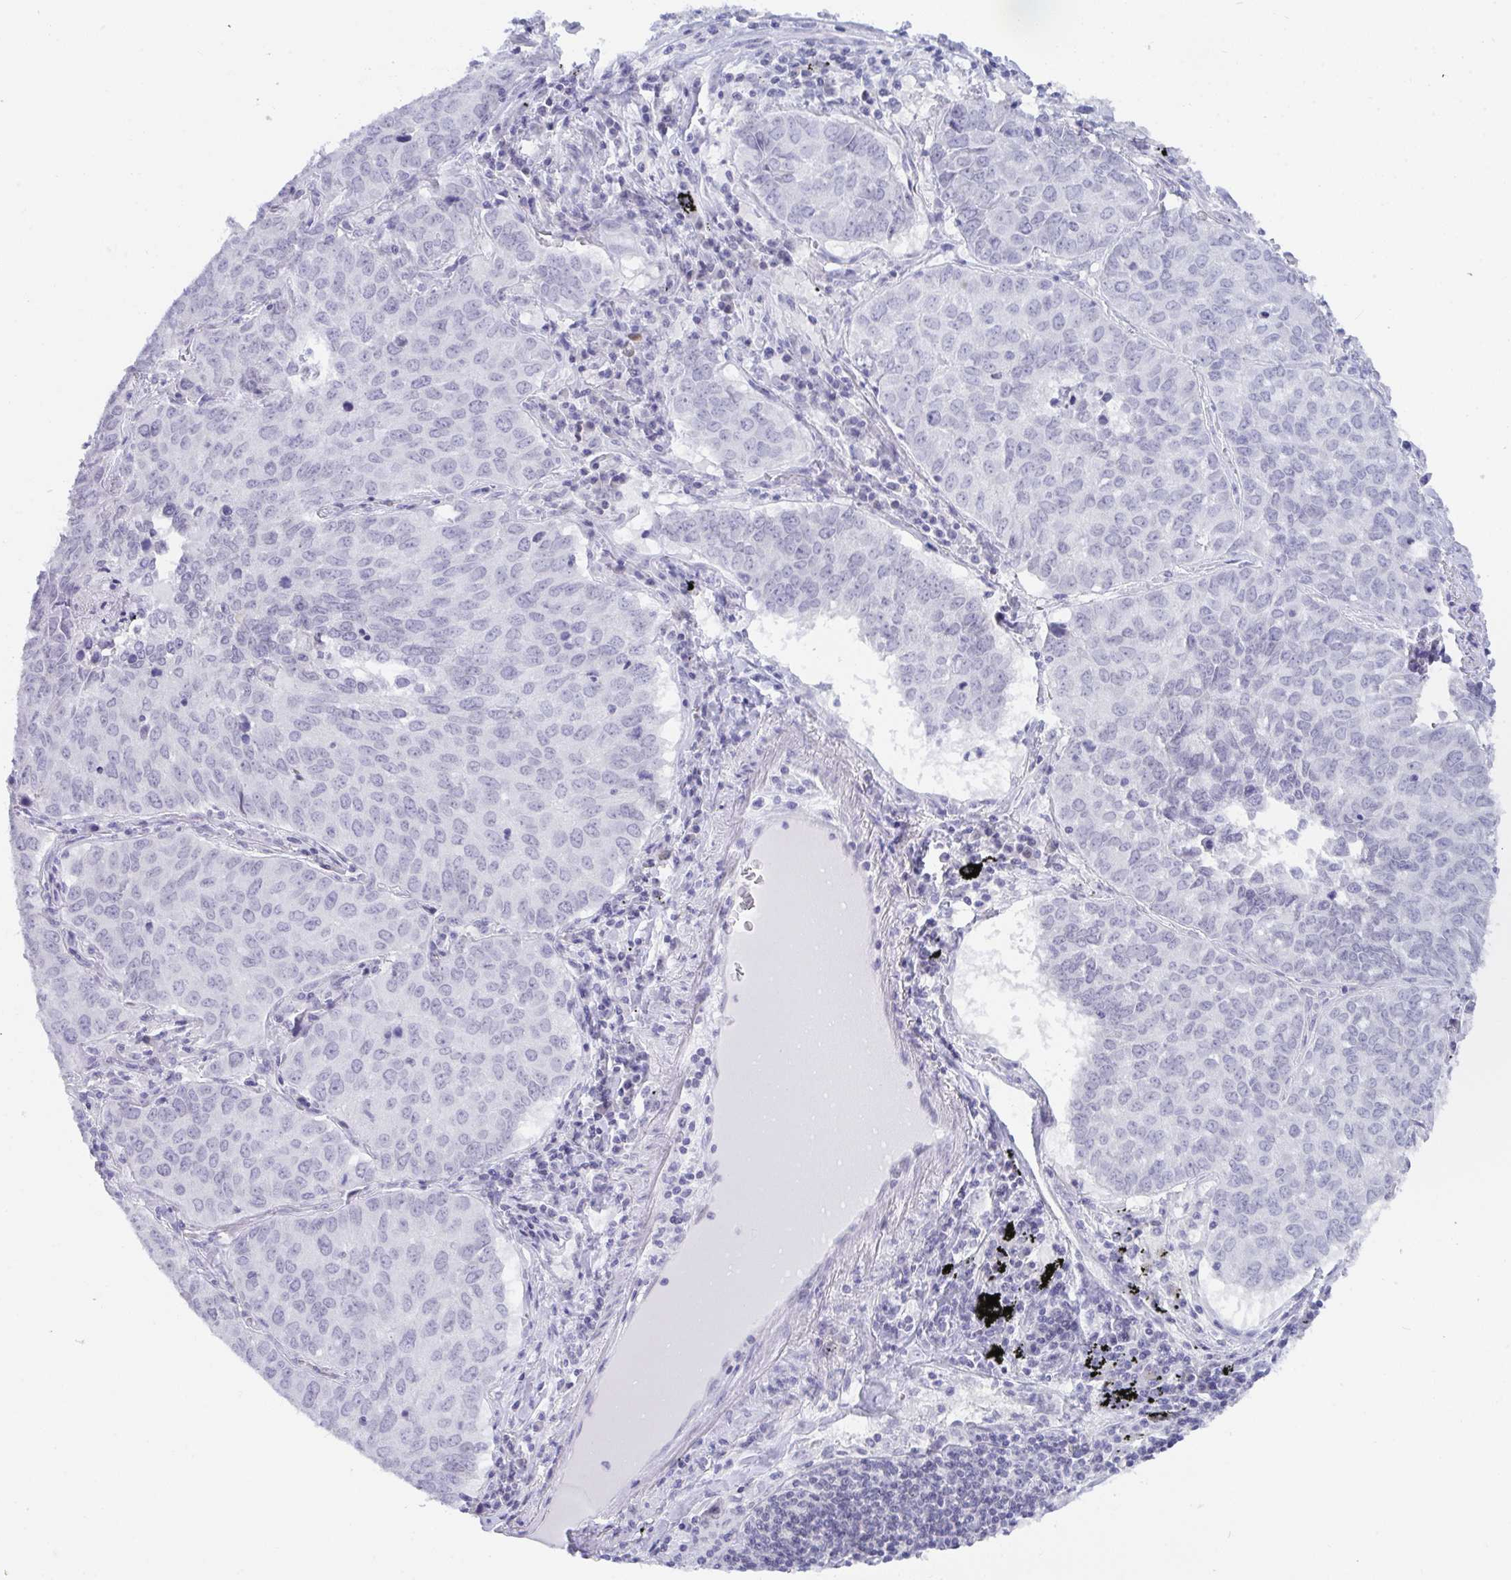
{"staining": {"intensity": "negative", "quantity": "none", "location": "none"}, "tissue": "lung cancer", "cell_type": "Tumor cells", "image_type": "cancer", "snomed": [{"axis": "morphology", "description": "Adenocarcinoma, NOS"}, {"axis": "topography", "description": "Lung"}], "caption": "Immunohistochemistry (IHC) of human adenocarcinoma (lung) exhibits no staining in tumor cells.", "gene": "BMAL2", "patient": {"sex": "female", "age": 50}}